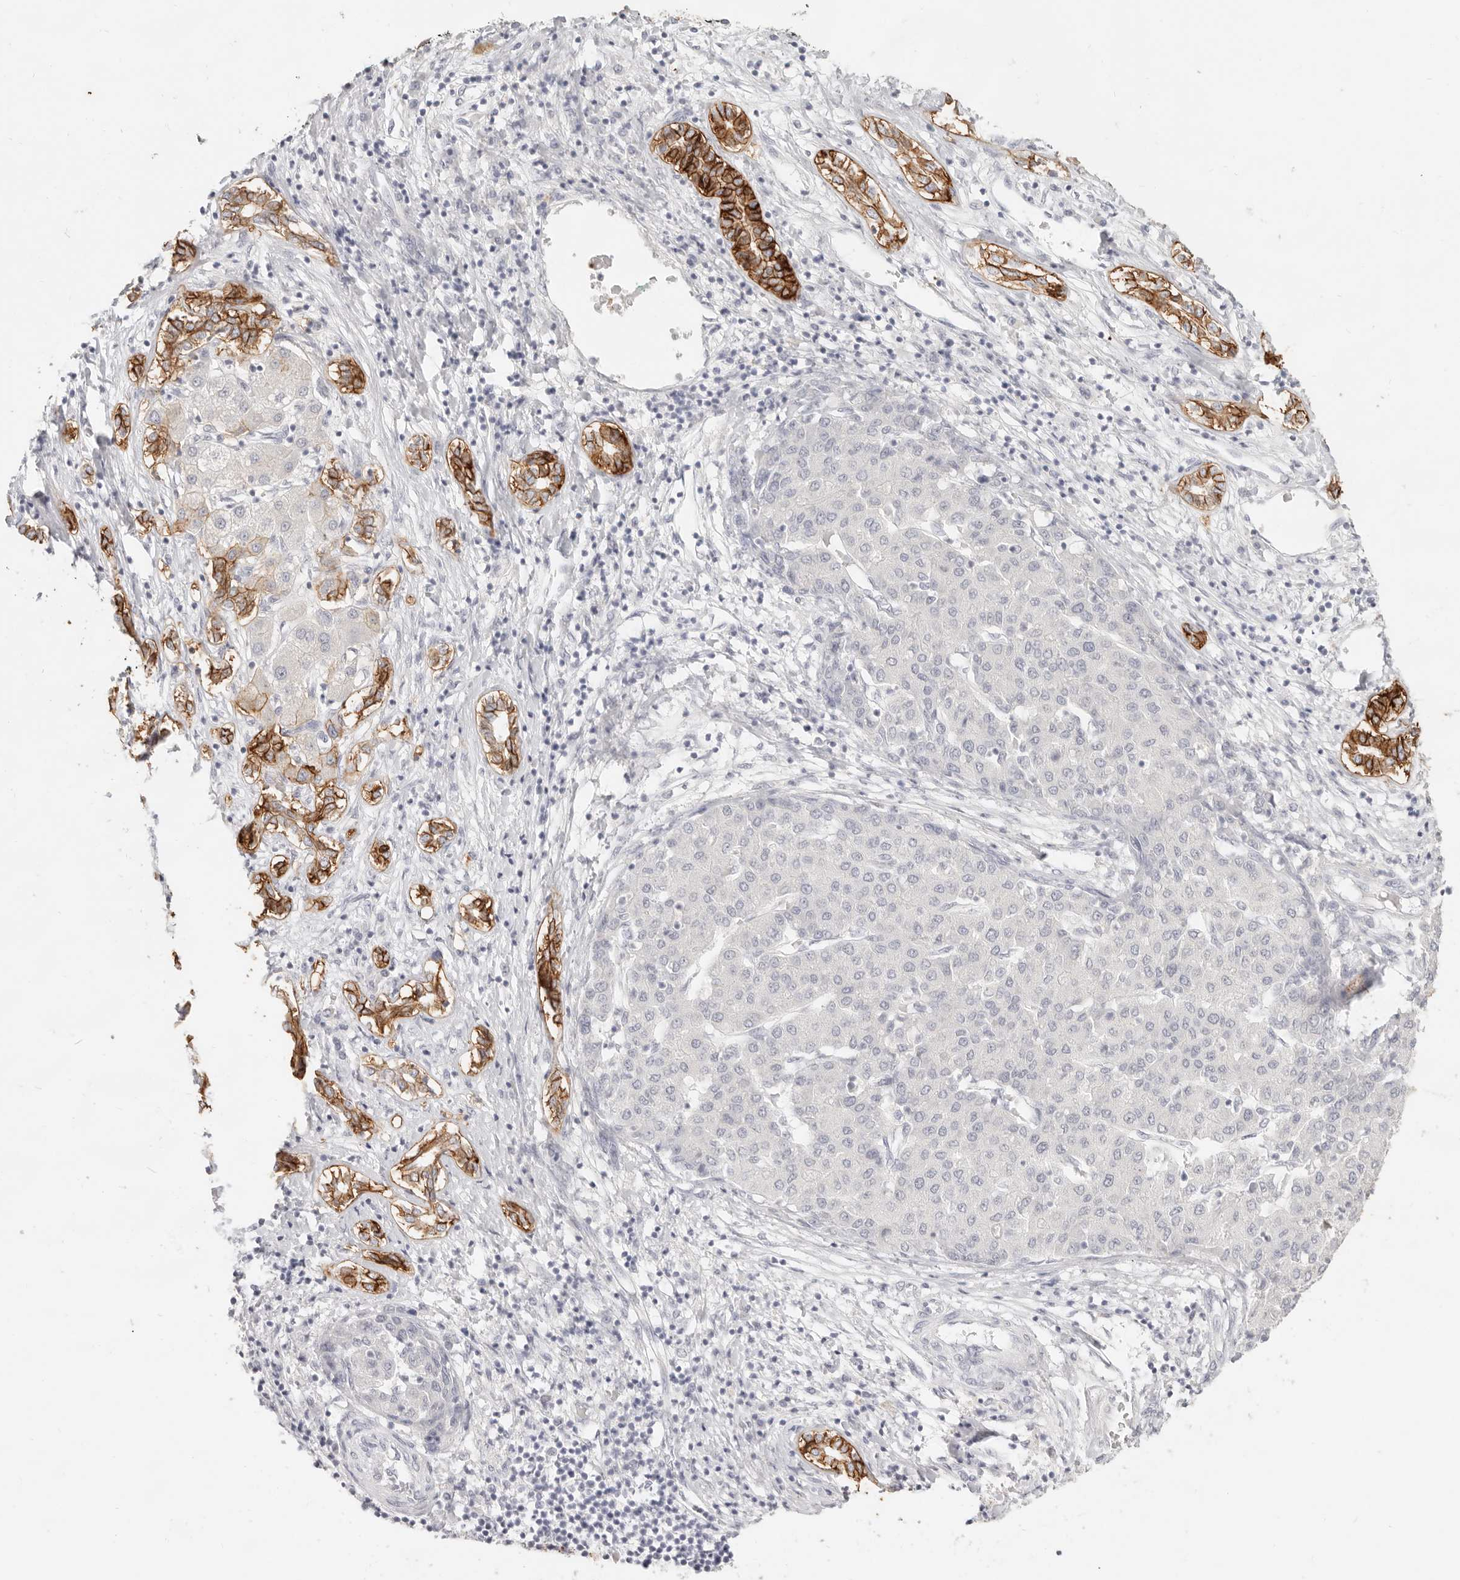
{"staining": {"intensity": "negative", "quantity": "none", "location": "none"}, "tissue": "liver cancer", "cell_type": "Tumor cells", "image_type": "cancer", "snomed": [{"axis": "morphology", "description": "Carcinoma, Hepatocellular, NOS"}, {"axis": "topography", "description": "Liver"}], "caption": "This is a image of IHC staining of hepatocellular carcinoma (liver), which shows no positivity in tumor cells.", "gene": "EPCAM", "patient": {"sex": "male", "age": 65}}